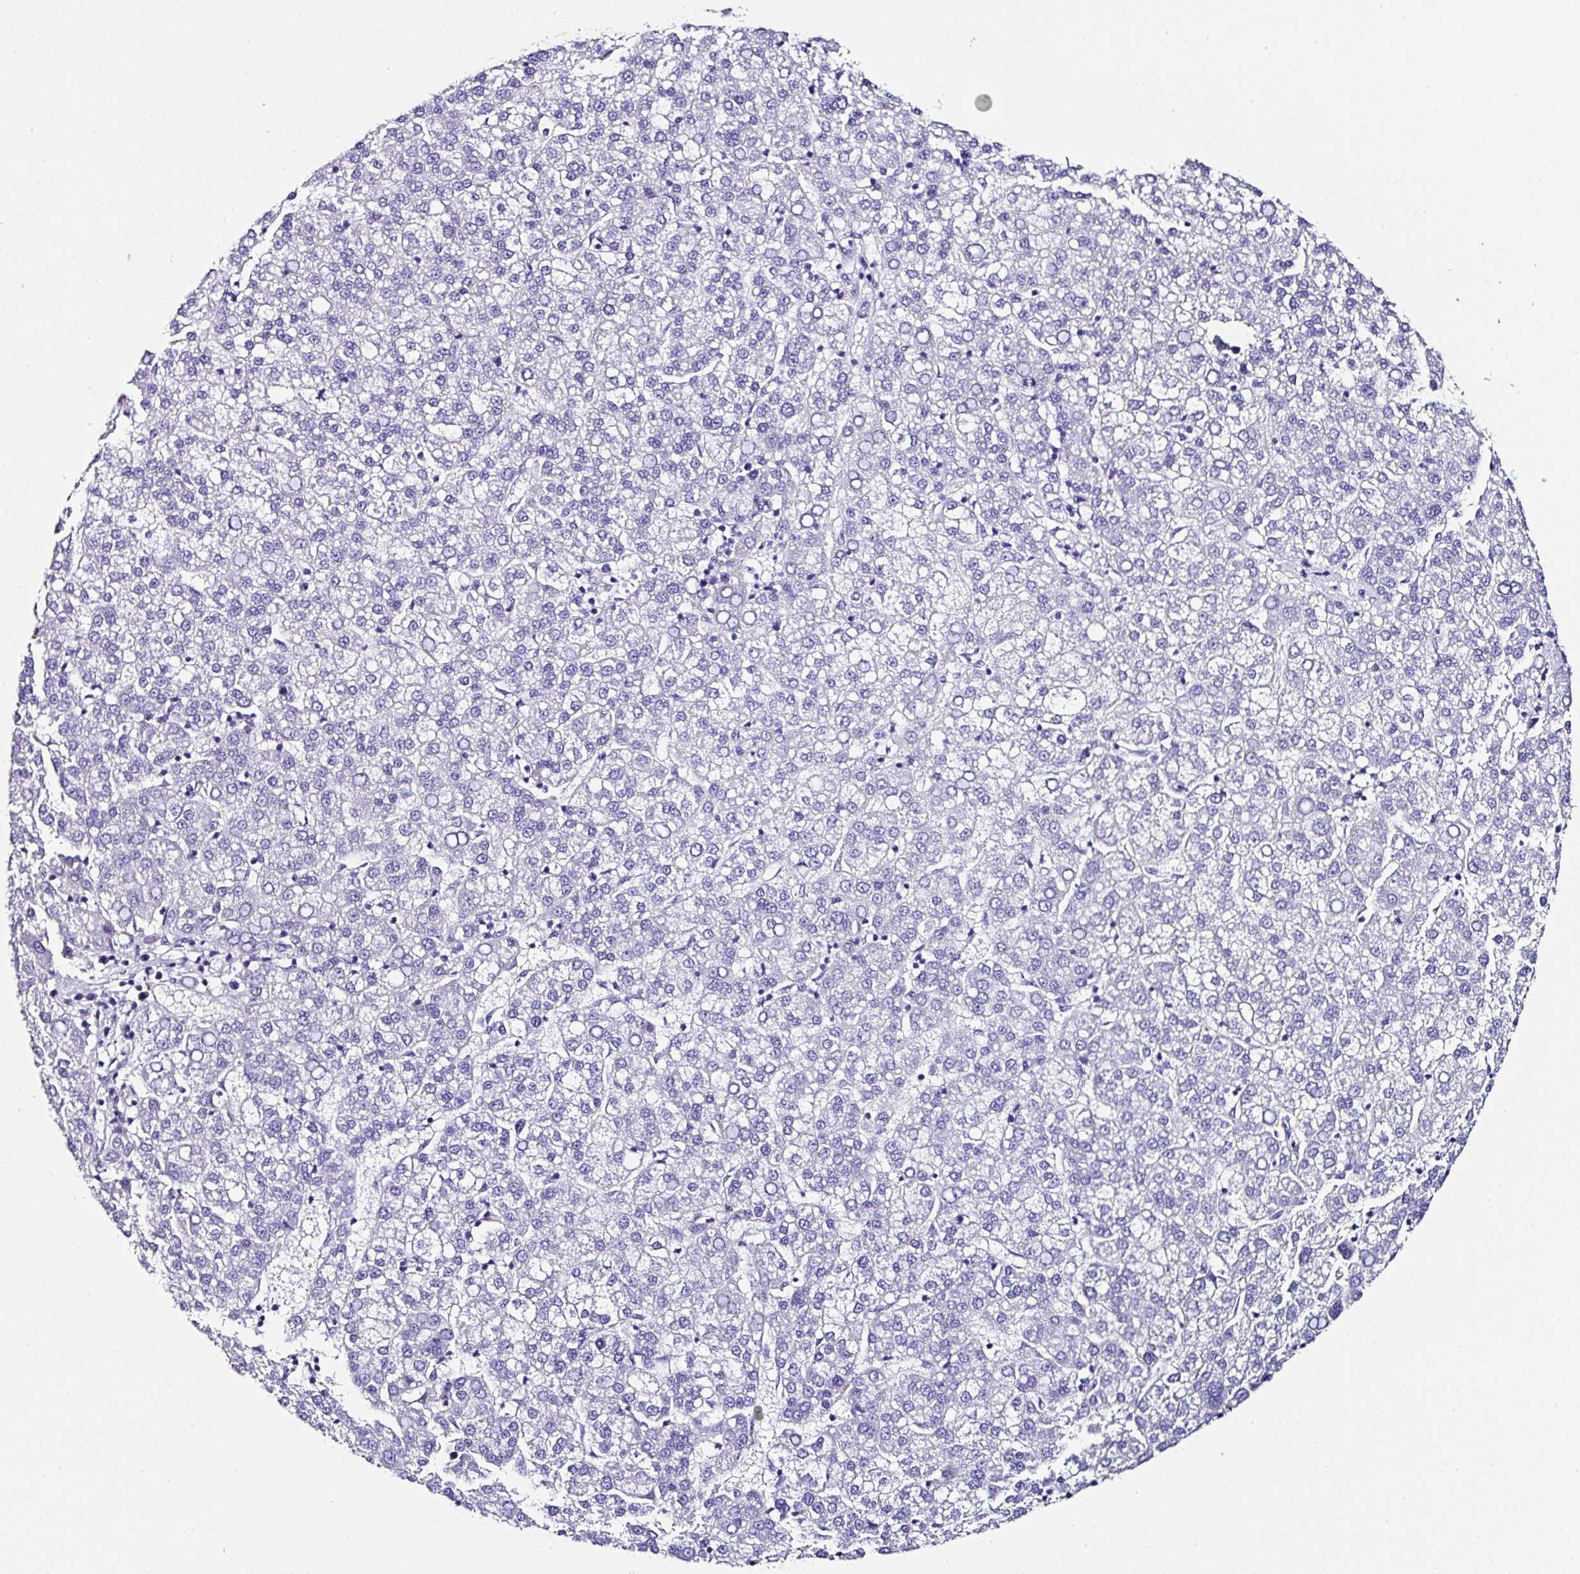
{"staining": {"intensity": "negative", "quantity": "none", "location": "none"}, "tissue": "liver cancer", "cell_type": "Tumor cells", "image_type": "cancer", "snomed": [{"axis": "morphology", "description": "Carcinoma, Hepatocellular, NOS"}, {"axis": "topography", "description": "Liver"}], "caption": "Immunohistochemistry (IHC) of hepatocellular carcinoma (liver) reveals no positivity in tumor cells.", "gene": "TMPRSS11E", "patient": {"sex": "female", "age": 58}}